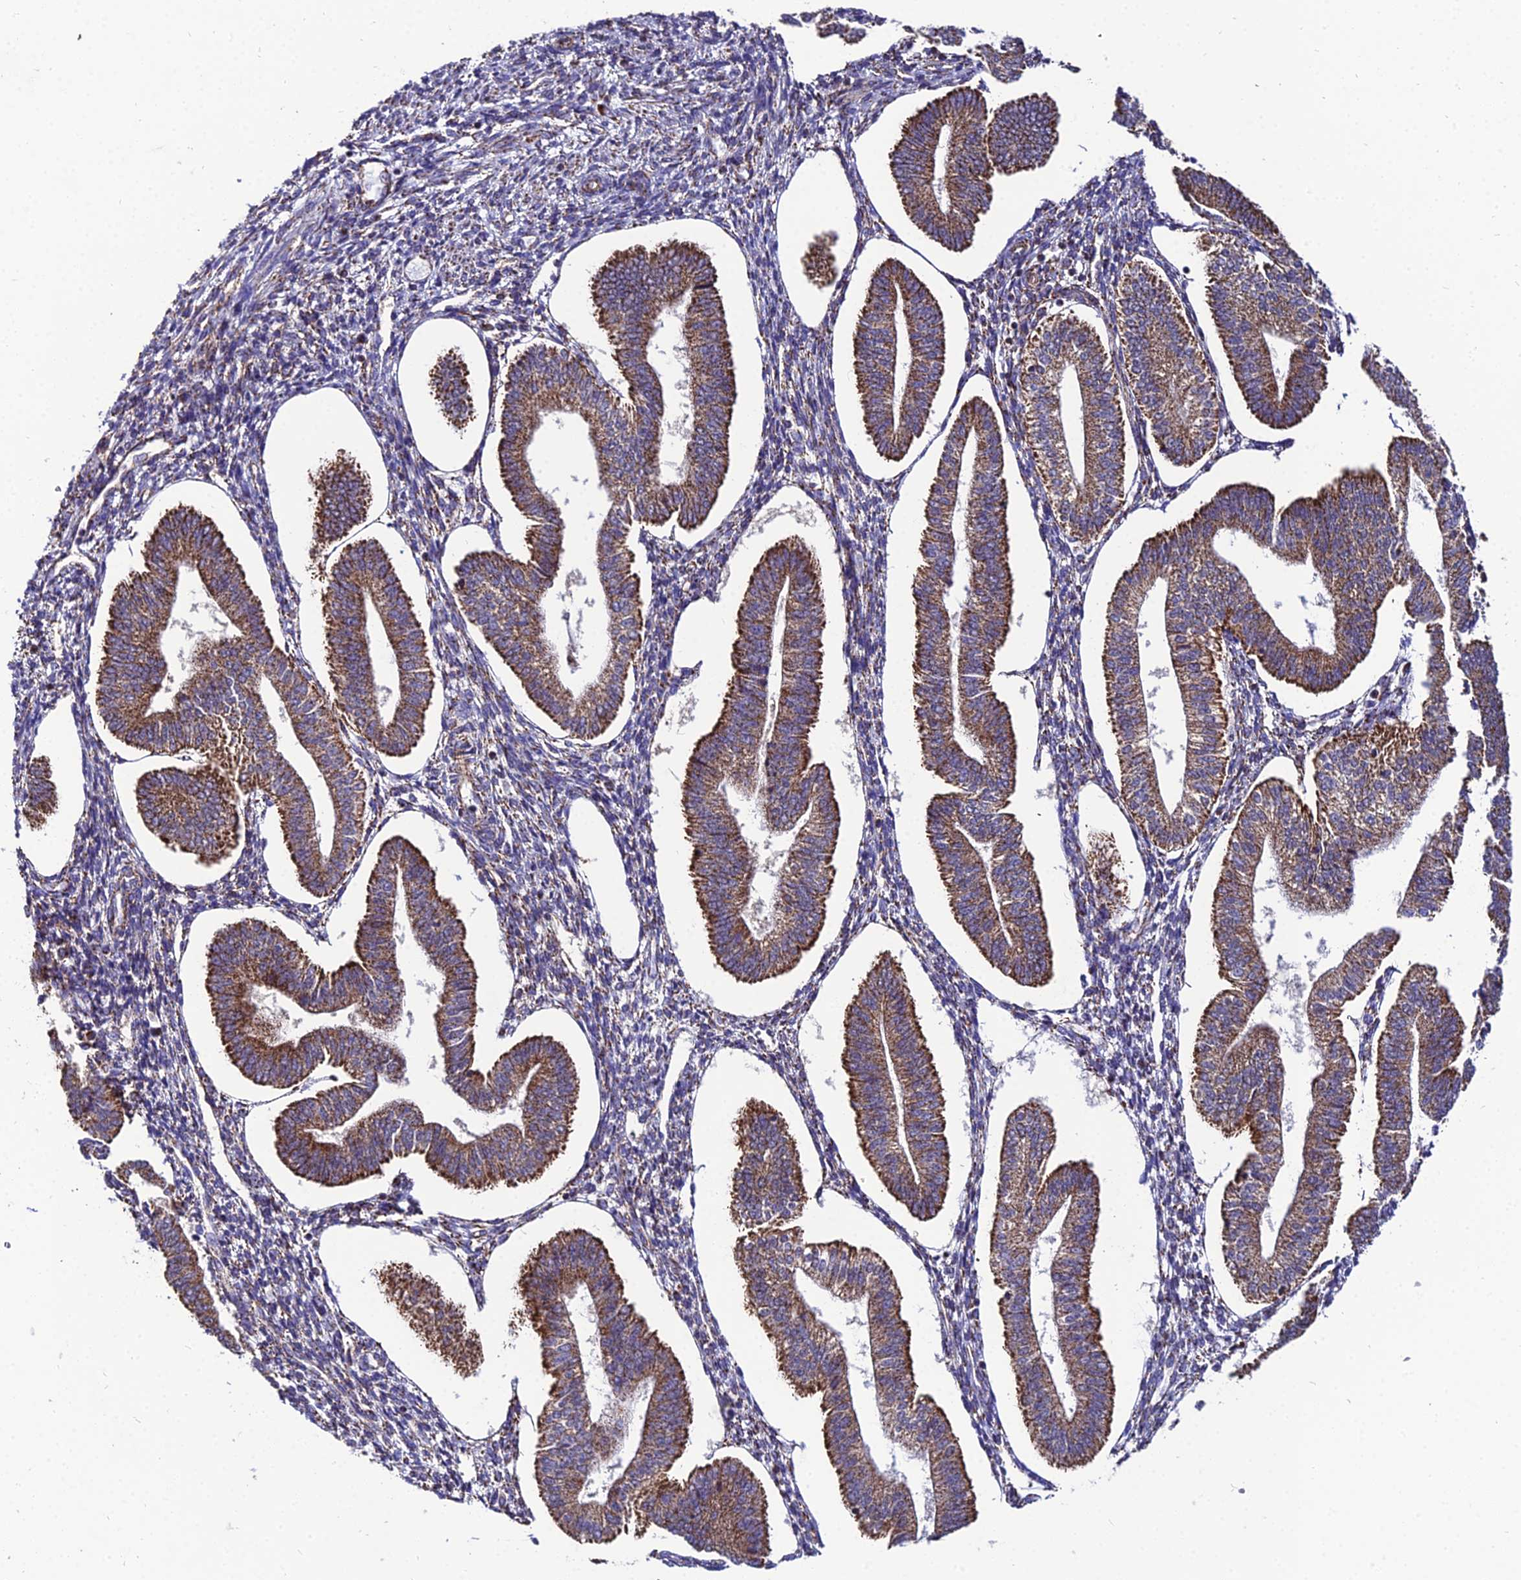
{"staining": {"intensity": "moderate", "quantity": "25%-75%", "location": "cytoplasmic/membranous"}, "tissue": "endometrium", "cell_type": "Cells in endometrial stroma", "image_type": "normal", "snomed": [{"axis": "morphology", "description": "Normal tissue, NOS"}, {"axis": "topography", "description": "Endometrium"}], "caption": "Human endometrium stained with a brown dye reveals moderate cytoplasmic/membranous positive positivity in approximately 25%-75% of cells in endometrial stroma.", "gene": "PSMD2", "patient": {"sex": "female", "age": 34}}